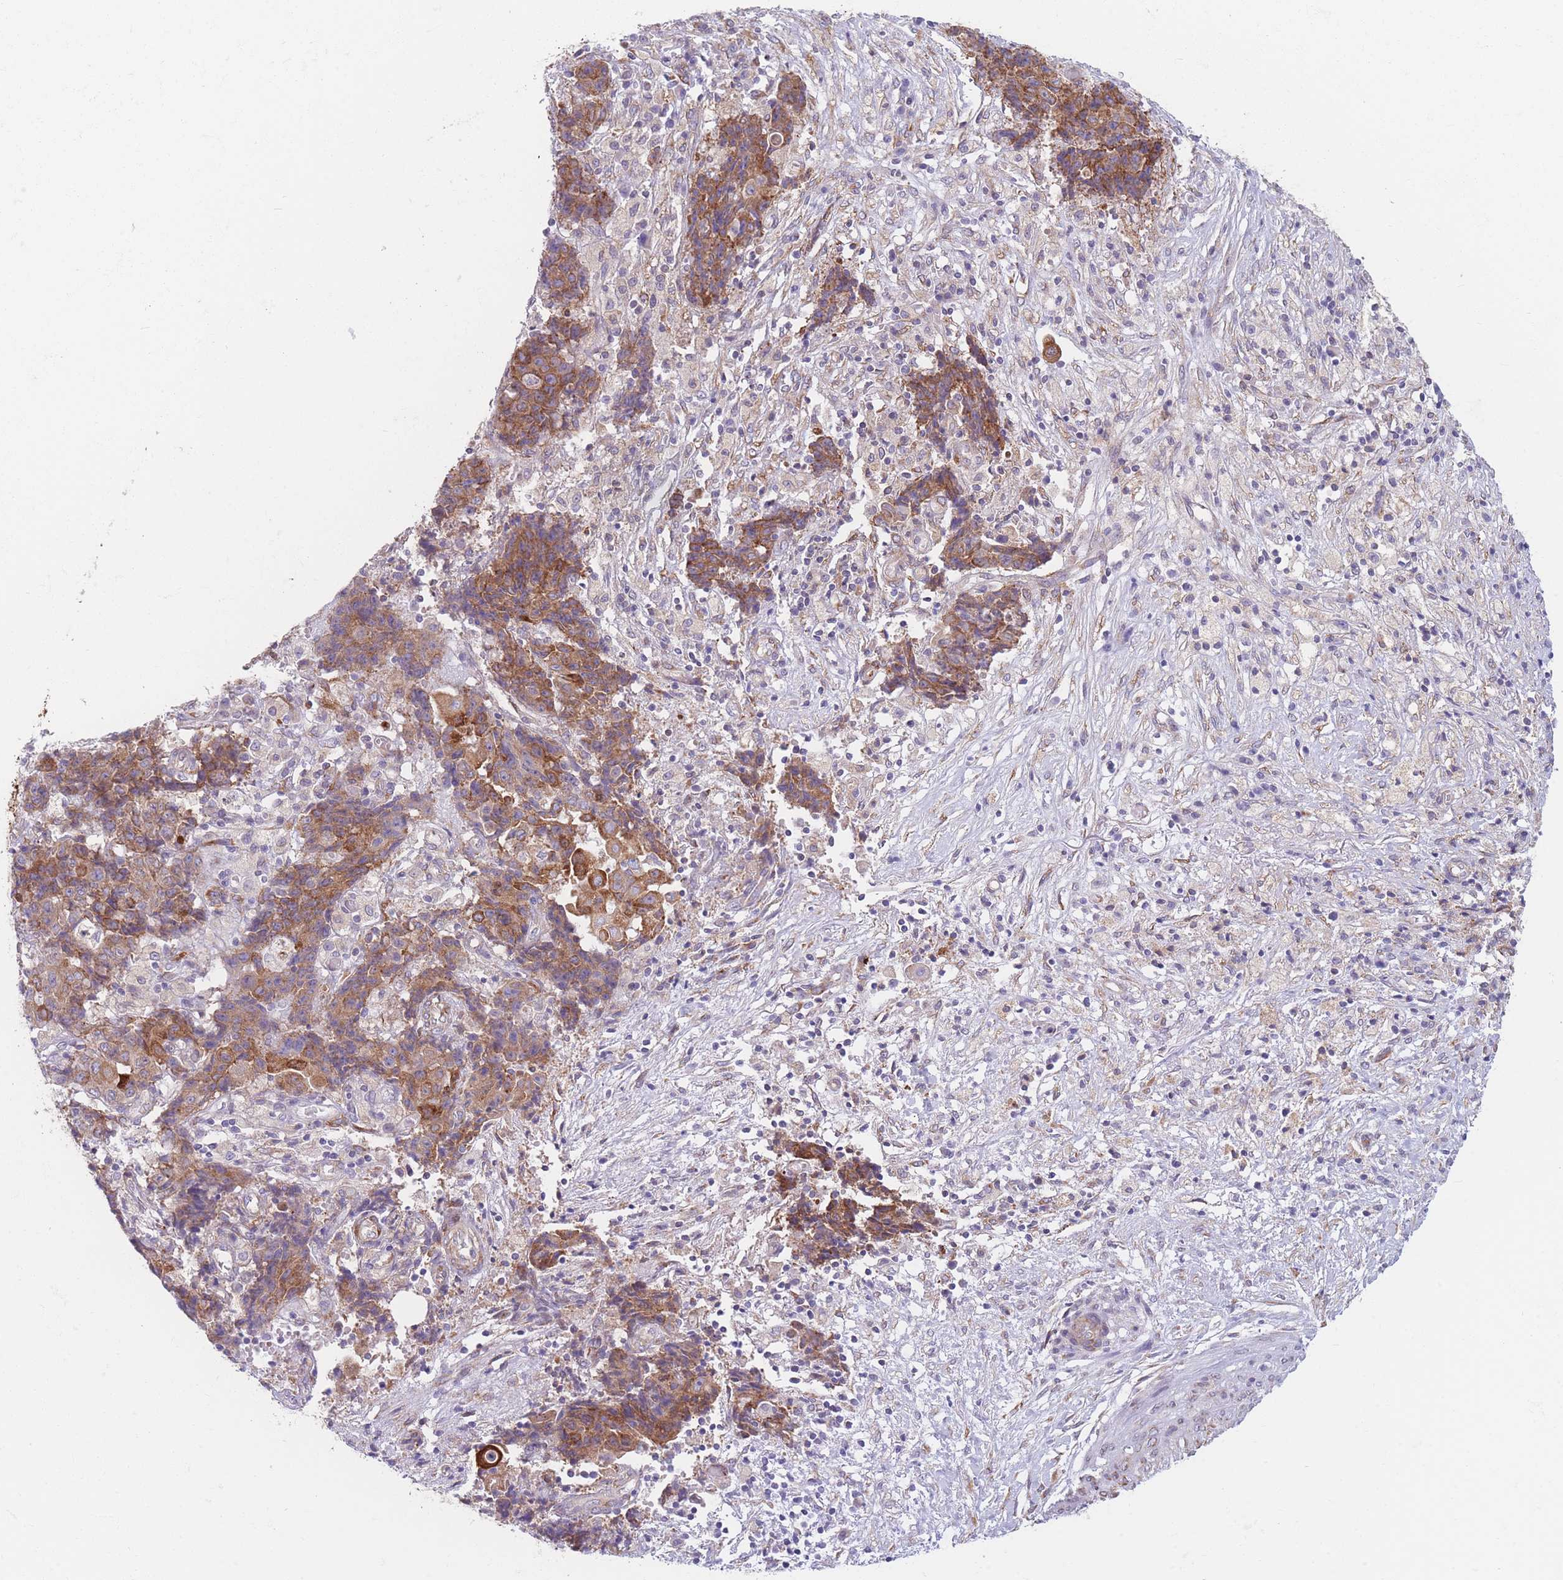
{"staining": {"intensity": "moderate", "quantity": ">75%", "location": "cytoplasmic/membranous"}, "tissue": "ovarian cancer", "cell_type": "Tumor cells", "image_type": "cancer", "snomed": [{"axis": "morphology", "description": "Carcinoma, endometroid"}, {"axis": "topography", "description": "Ovary"}], "caption": "Immunohistochemical staining of human ovarian endometroid carcinoma reveals medium levels of moderate cytoplasmic/membranous protein positivity in approximately >75% of tumor cells.", "gene": "AK9", "patient": {"sex": "female", "age": 42}}